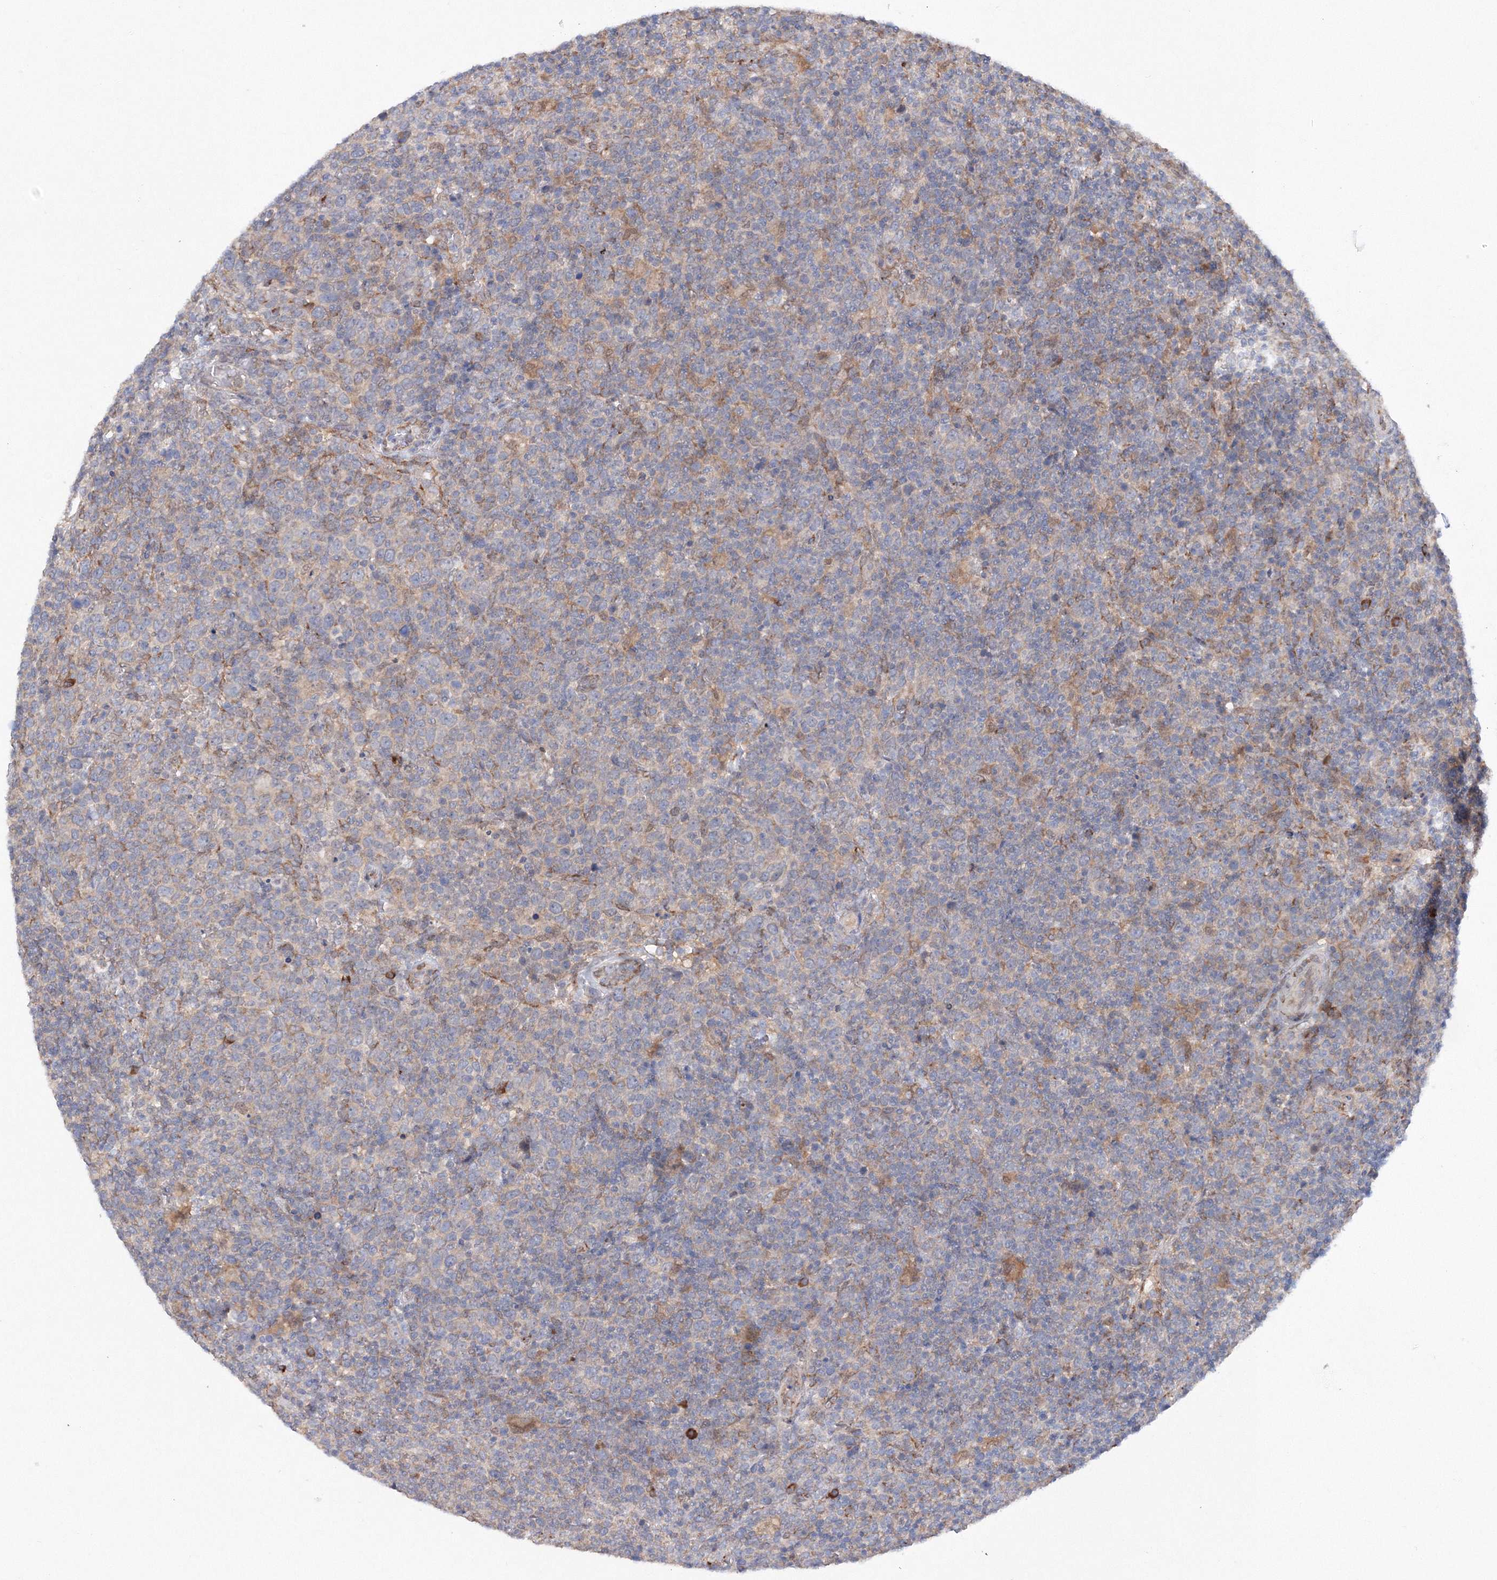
{"staining": {"intensity": "negative", "quantity": "none", "location": "none"}, "tissue": "lymphoma", "cell_type": "Tumor cells", "image_type": "cancer", "snomed": [{"axis": "morphology", "description": "Malignant lymphoma, non-Hodgkin's type, High grade"}, {"axis": "topography", "description": "Lymph node"}], "caption": "The IHC micrograph has no significant positivity in tumor cells of lymphoma tissue.", "gene": "DIS3L2", "patient": {"sex": "male", "age": 61}}